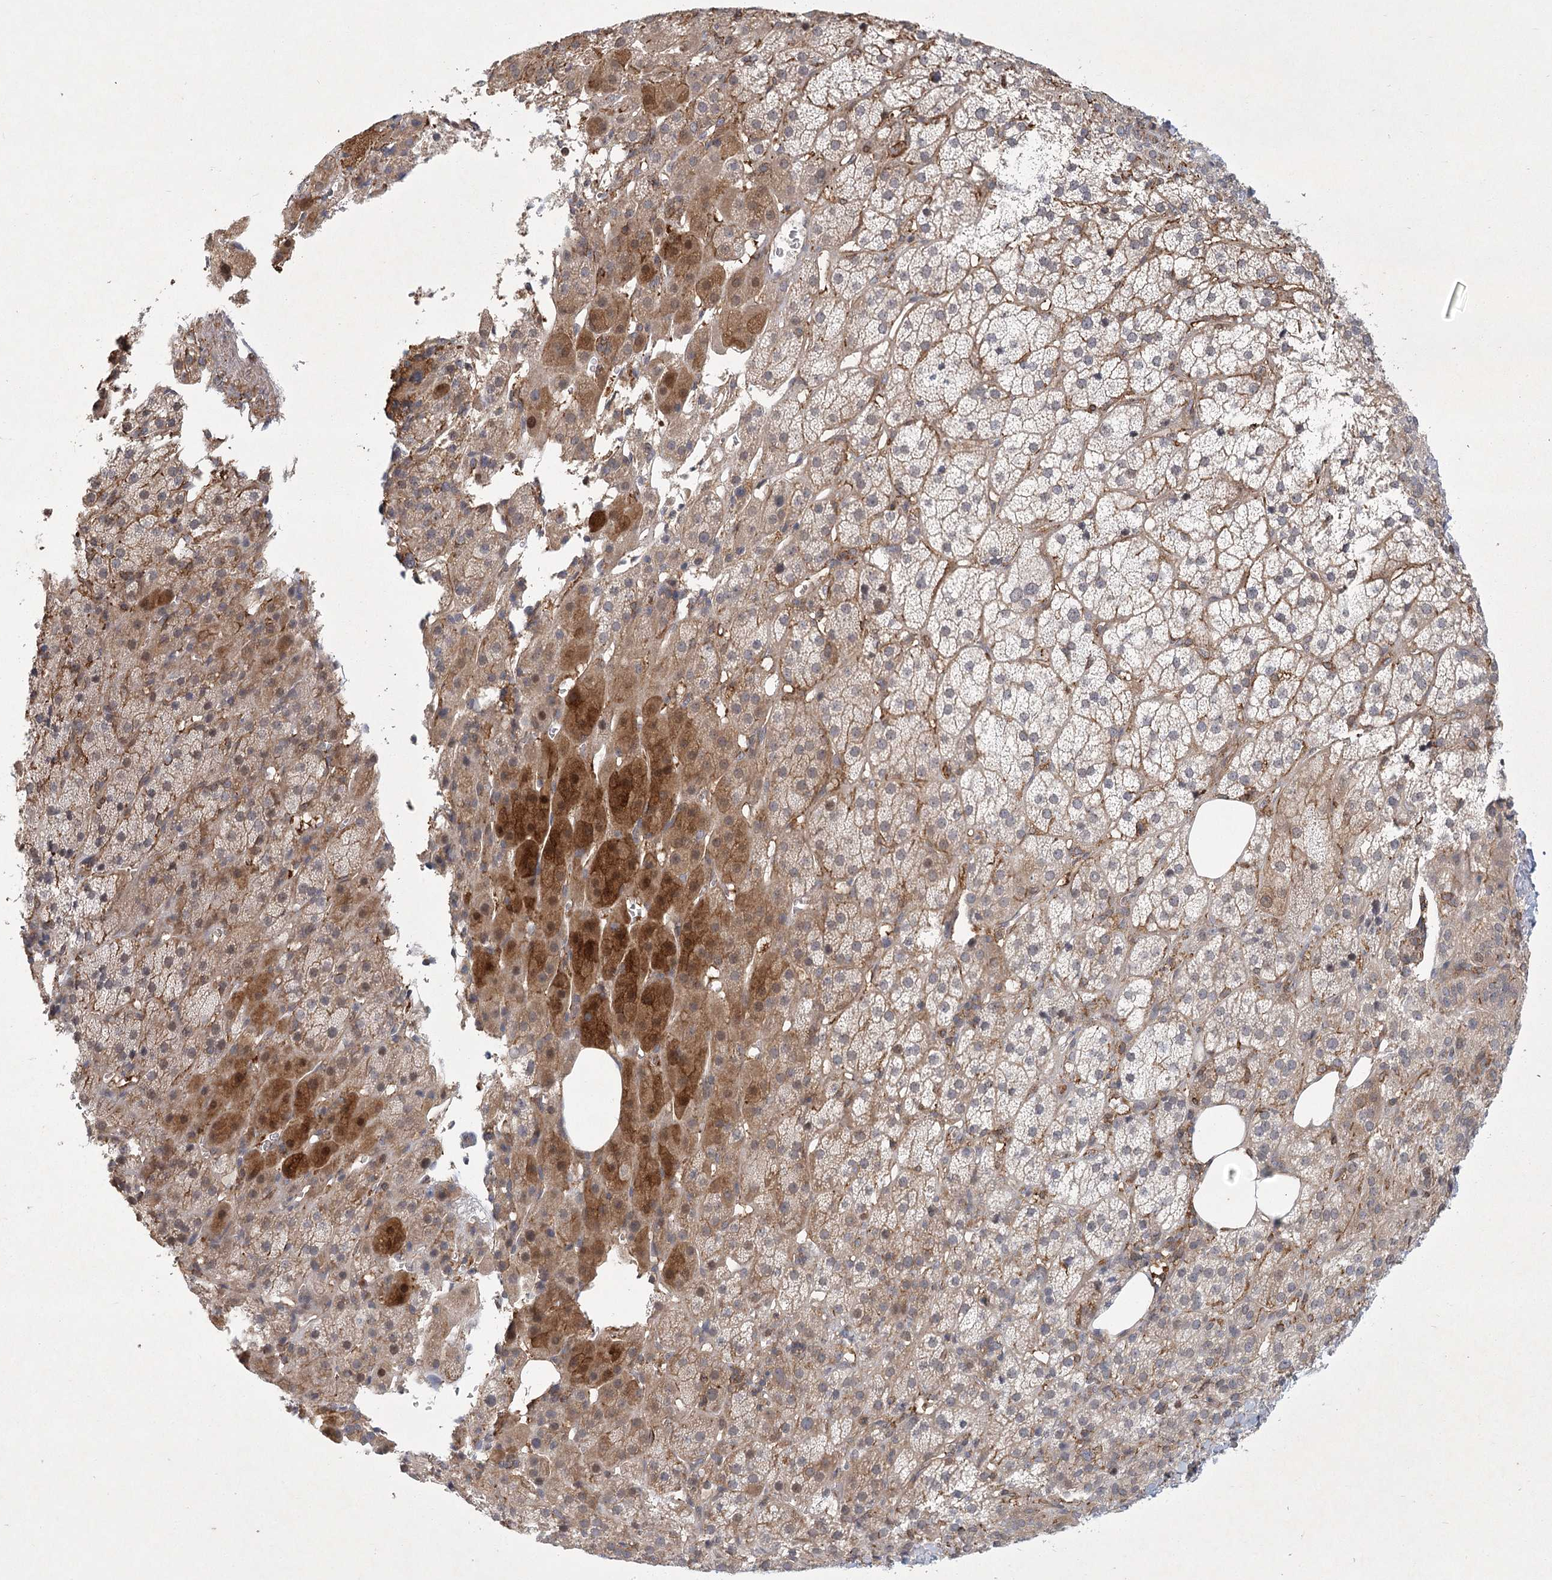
{"staining": {"intensity": "moderate", "quantity": "<25%", "location": "cytoplasmic/membranous"}, "tissue": "adrenal gland", "cell_type": "Glandular cells", "image_type": "normal", "snomed": [{"axis": "morphology", "description": "Normal tissue, NOS"}, {"axis": "topography", "description": "Adrenal gland"}], "caption": "Normal adrenal gland demonstrates moderate cytoplasmic/membranous expression in approximately <25% of glandular cells Ihc stains the protein in brown and the nuclei are stained blue..", "gene": "MEPE", "patient": {"sex": "female", "age": 57}}